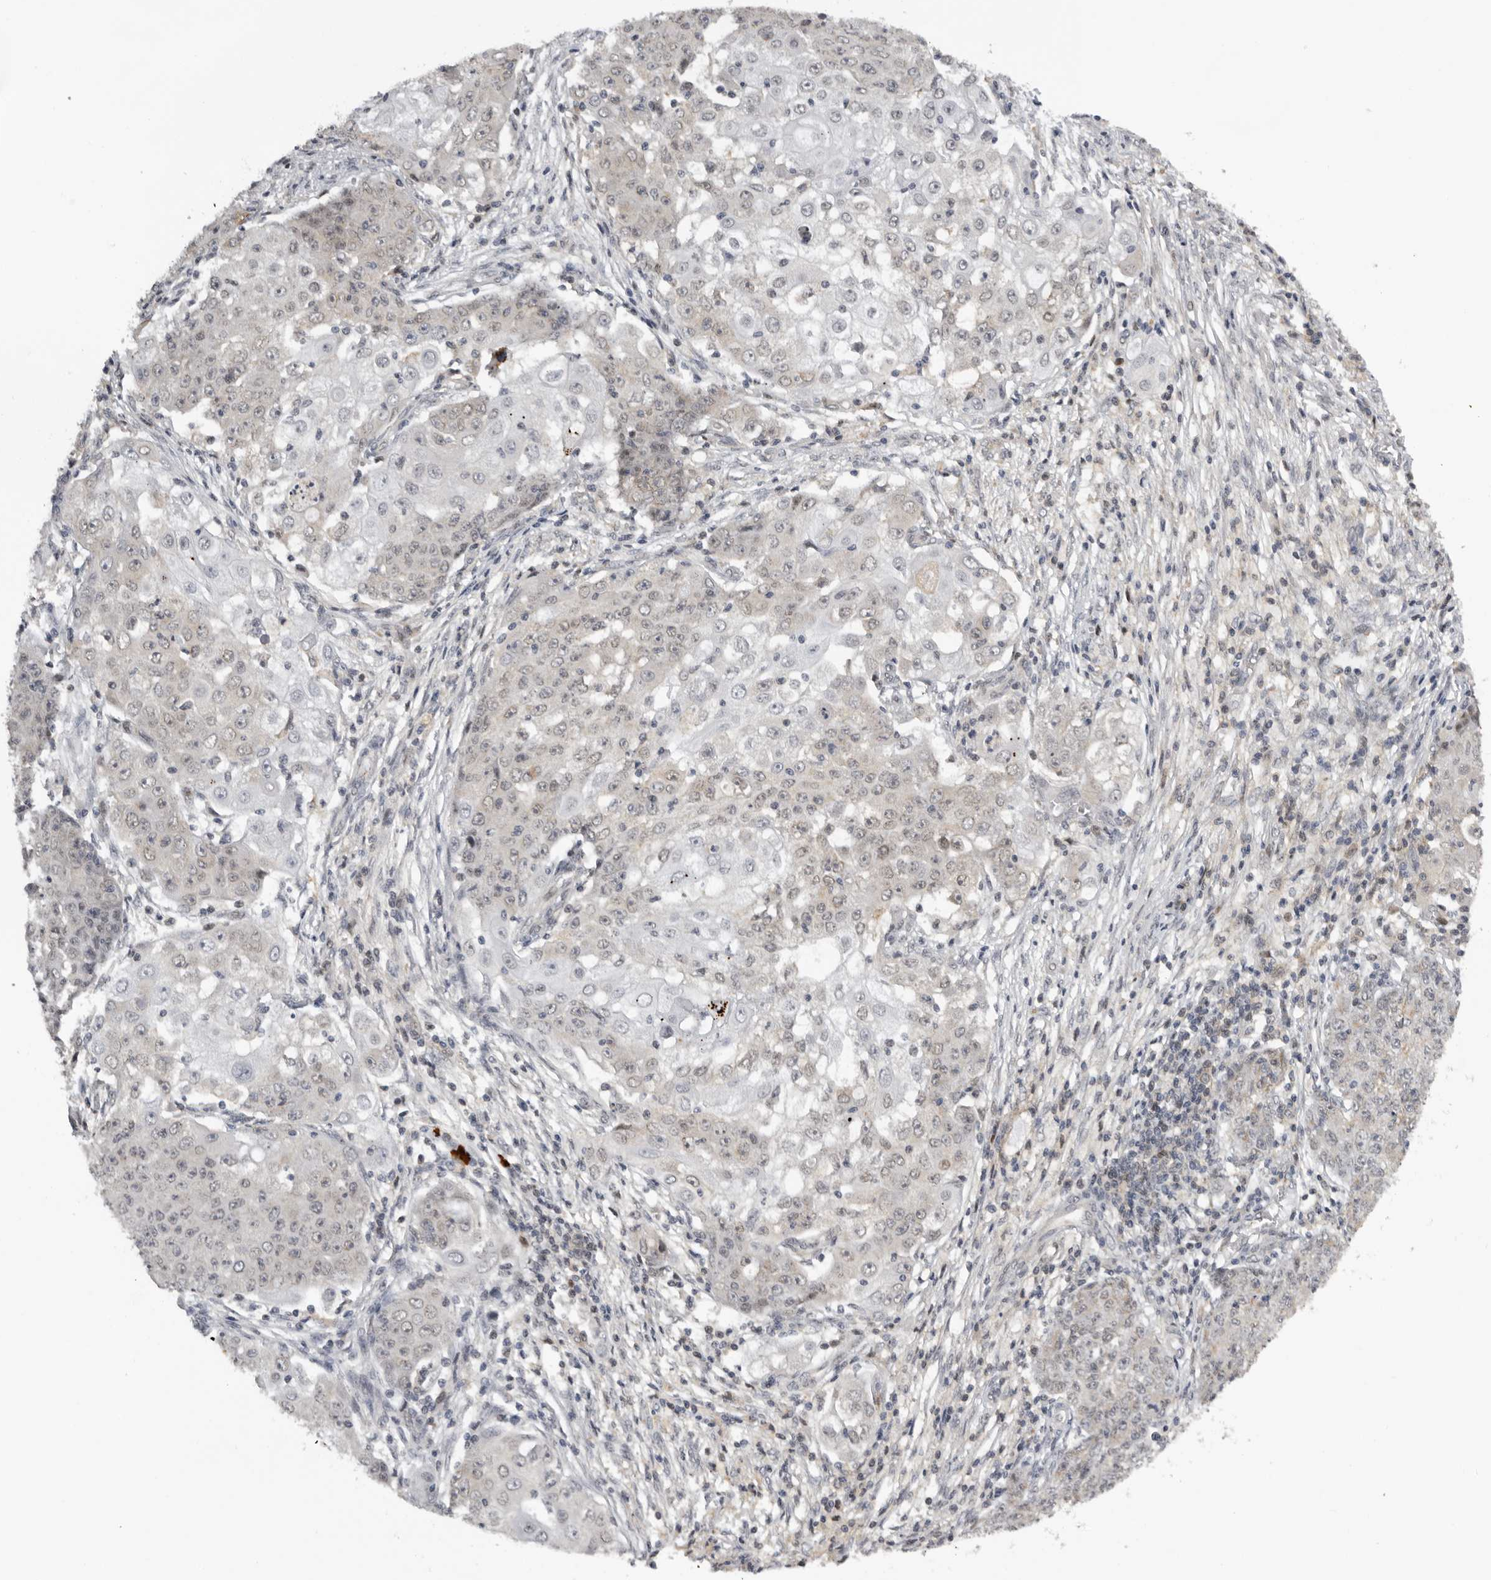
{"staining": {"intensity": "negative", "quantity": "none", "location": "none"}, "tissue": "ovarian cancer", "cell_type": "Tumor cells", "image_type": "cancer", "snomed": [{"axis": "morphology", "description": "Carcinoma, endometroid"}, {"axis": "topography", "description": "Ovary"}], "caption": "An immunohistochemistry photomicrograph of ovarian endometroid carcinoma is shown. There is no staining in tumor cells of ovarian endometroid carcinoma.", "gene": "KIF2B", "patient": {"sex": "female", "age": 42}}